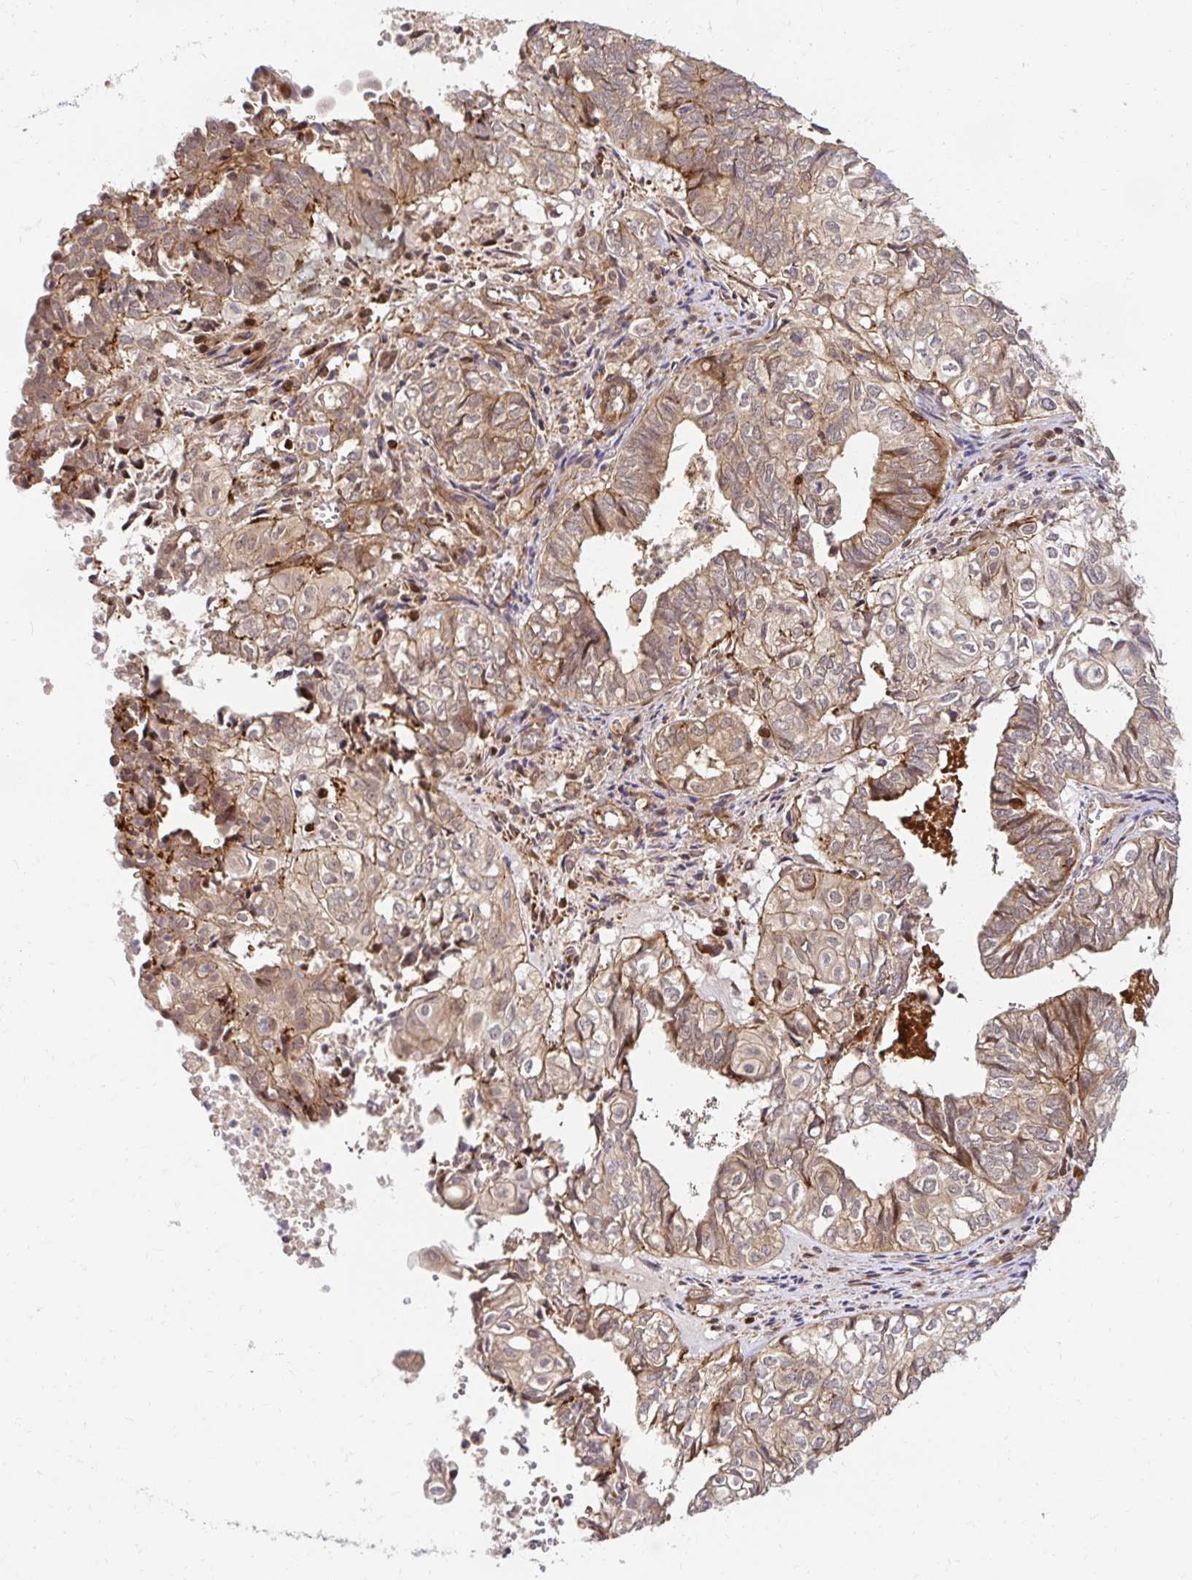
{"staining": {"intensity": "weak", "quantity": ">75%", "location": "cytoplasmic/membranous"}, "tissue": "ovarian cancer", "cell_type": "Tumor cells", "image_type": "cancer", "snomed": [{"axis": "morphology", "description": "Carcinoma, endometroid"}, {"axis": "topography", "description": "Ovary"}], "caption": "Immunohistochemical staining of human ovarian cancer reveals low levels of weak cytoplasmic/membranous protein expression in approximately >75% of tumor cells.", "gene": "PSMA4", "patient": {"sex": "female", "age": 64}}